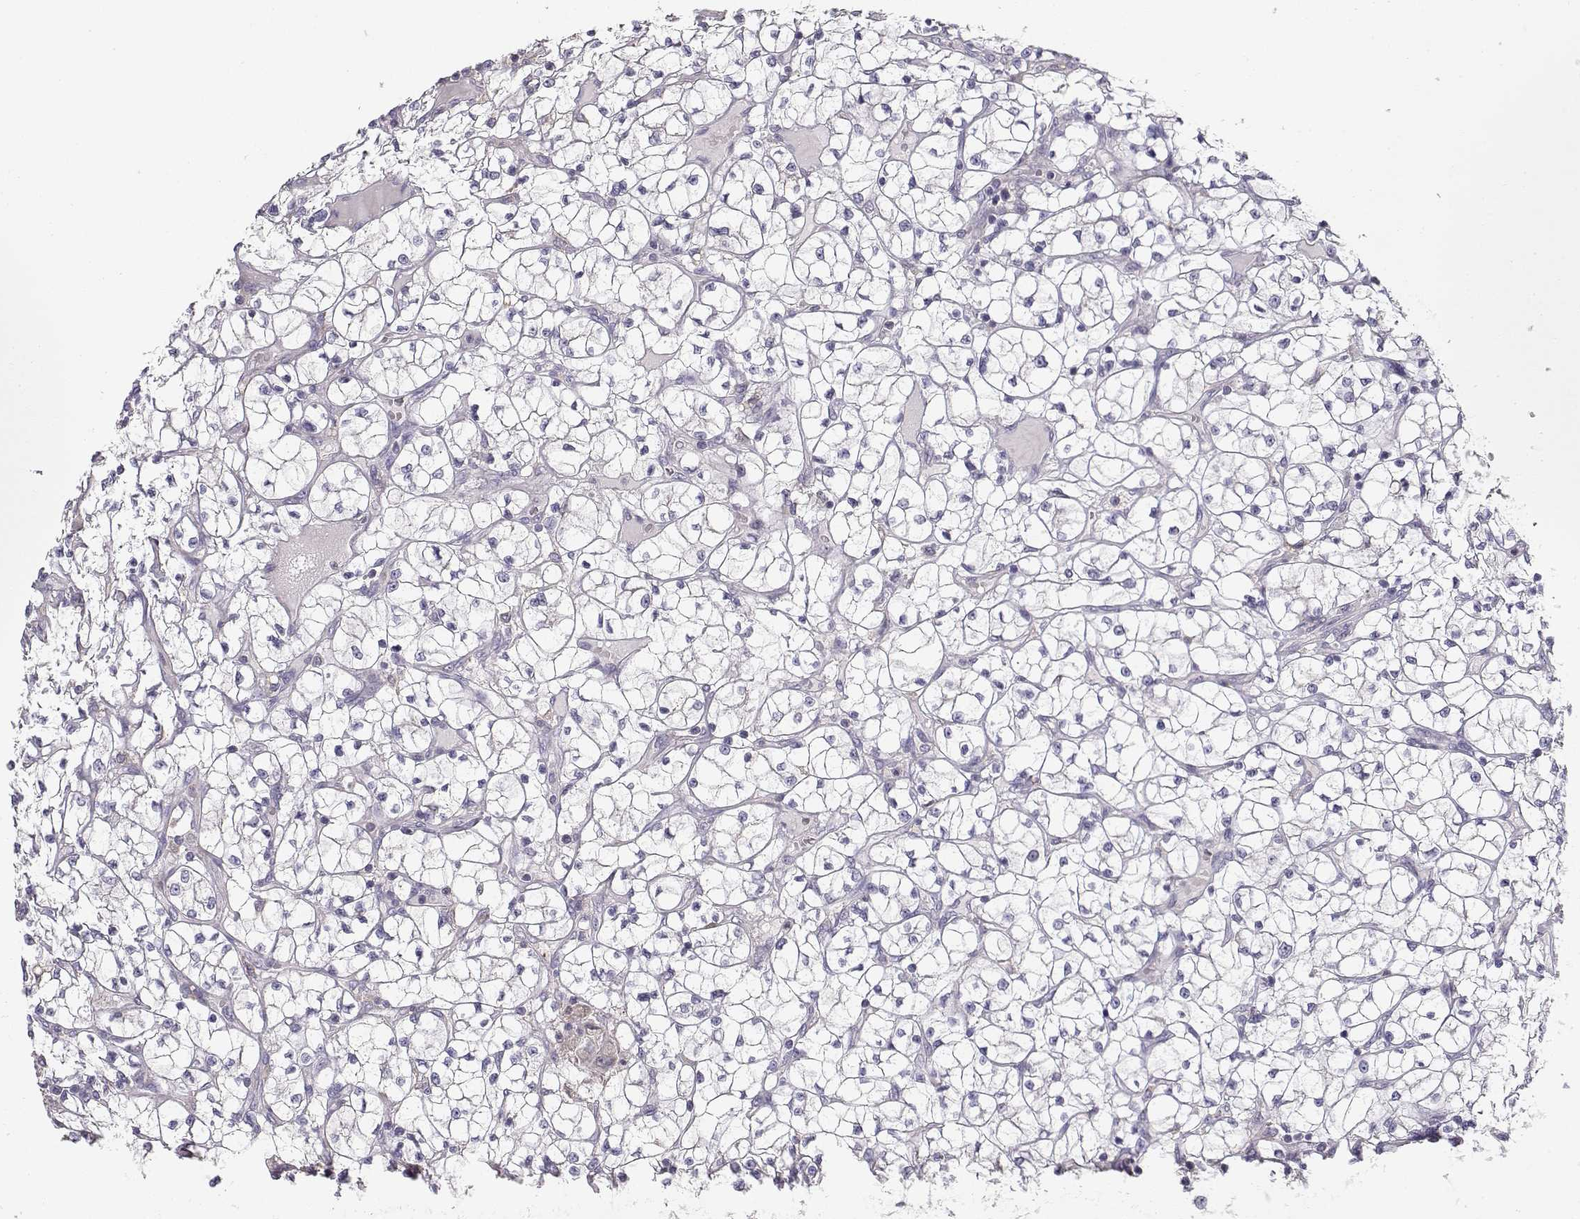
{"staining": {"intensity": "negative", "quantity": "none", "location": "none"}, "tissue": "renal cancer", "cell_type": "Tumor cells", "image_type": "cancer", "snomed": [{"axis": "morphology", "description": "Adenocarcinoma, NOS"}, {"axis": "topography", "description": "Kidney"}], "caption": "Protein analysis of renal cancer exhibits no significant positivity in tumor cells.", "gene": "VAV1", "patient": {"sex": "female", "age": 64}}